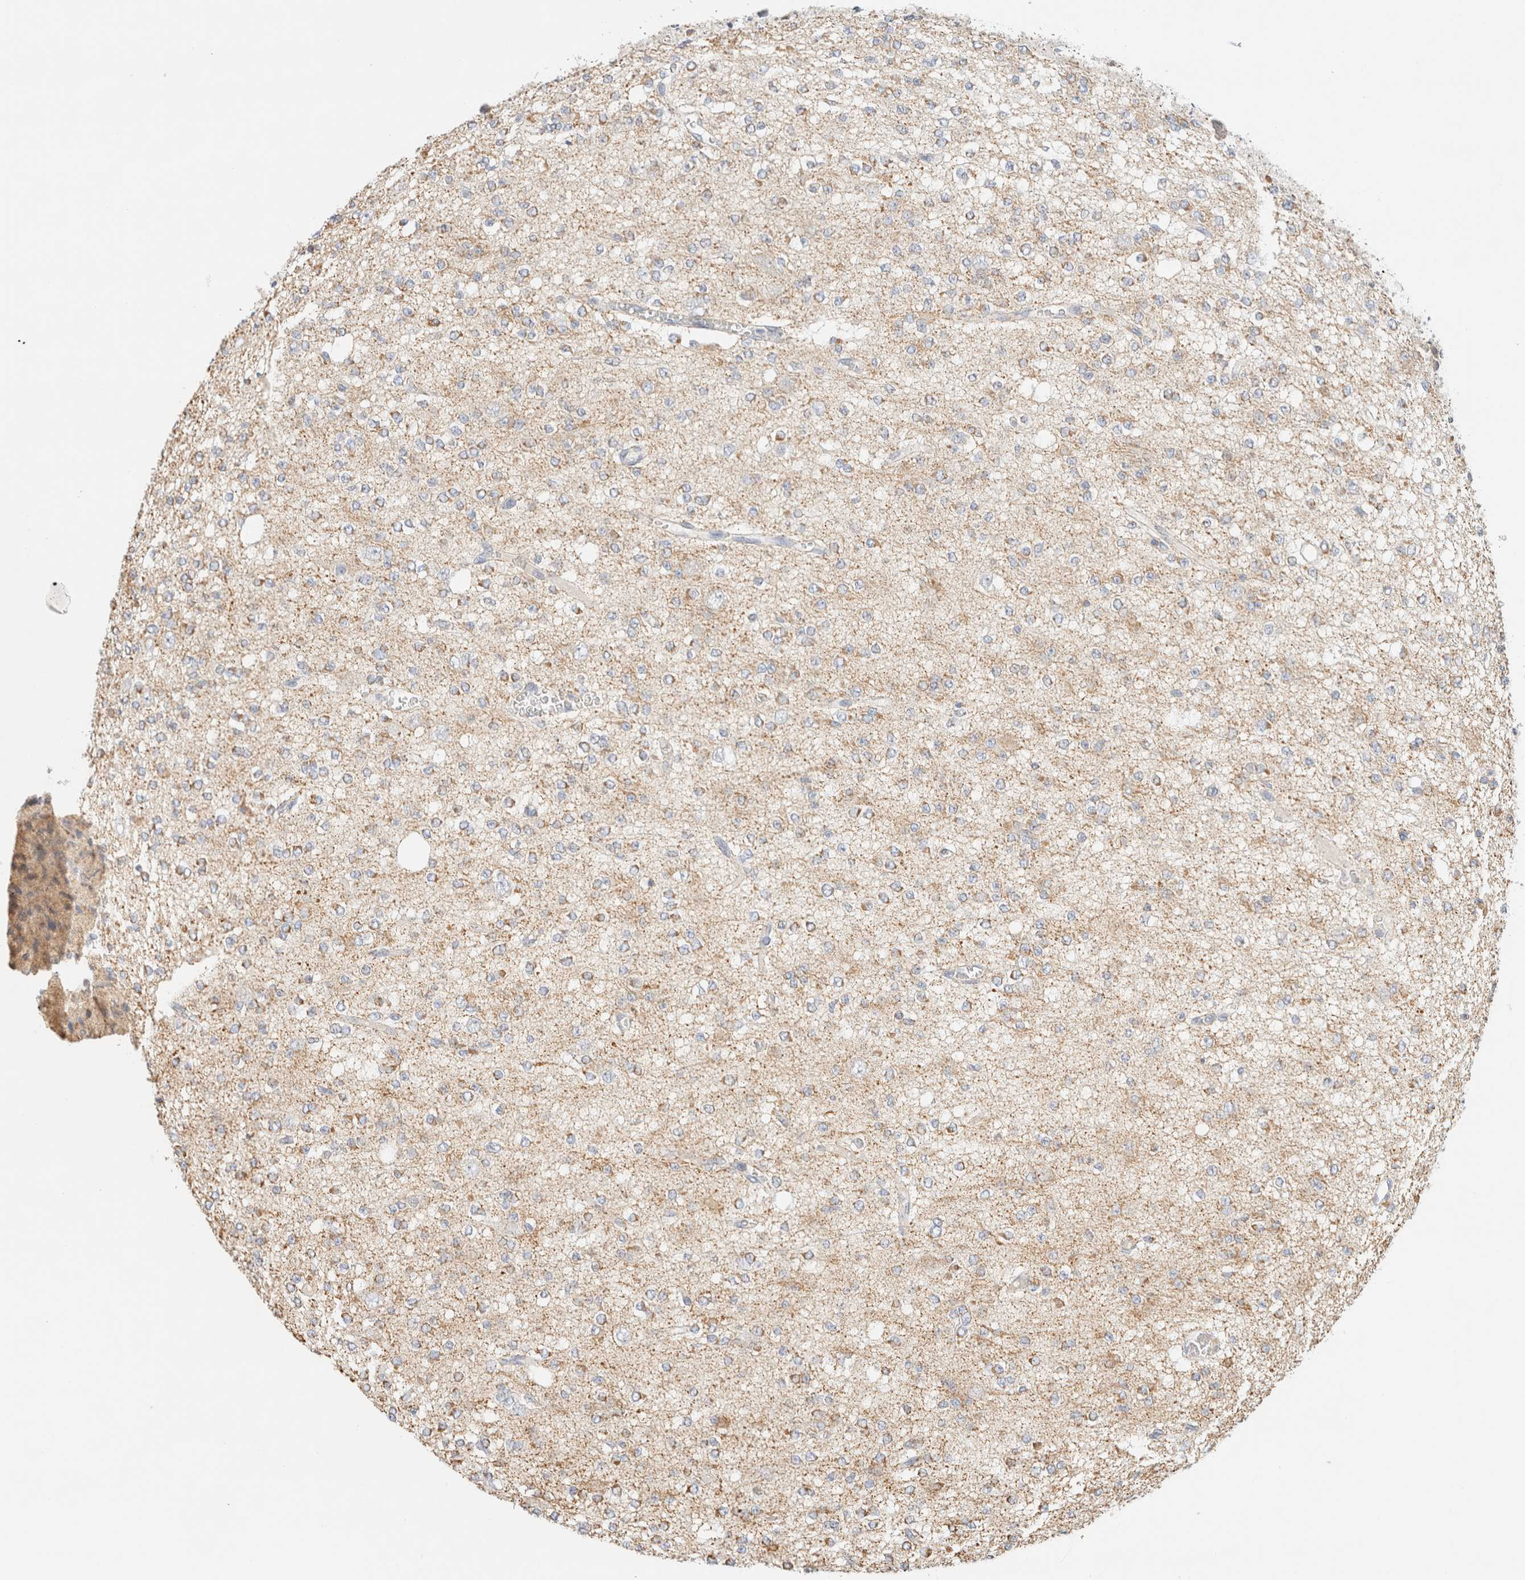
{"staining": {"intensity": "weak", "quantity": ">75%", "location": "cytoplasmic/membranous"}, "tissue": "glioma", "cell_type": "Tumor cells", "image_type": "cancer", "snomed": [{"axis": "morphology", "description": "Glioma, malignant, Low grade"}, {"axis": "topography", "description": "Brain"}], "caption": "Protein expression analysis of glioma demonstrates weak cytoplasmic/membranous expression in approximately >75% of tumor cells.", "gene": "HDHD3", "patient": {"sex": "male", "age": 38}}